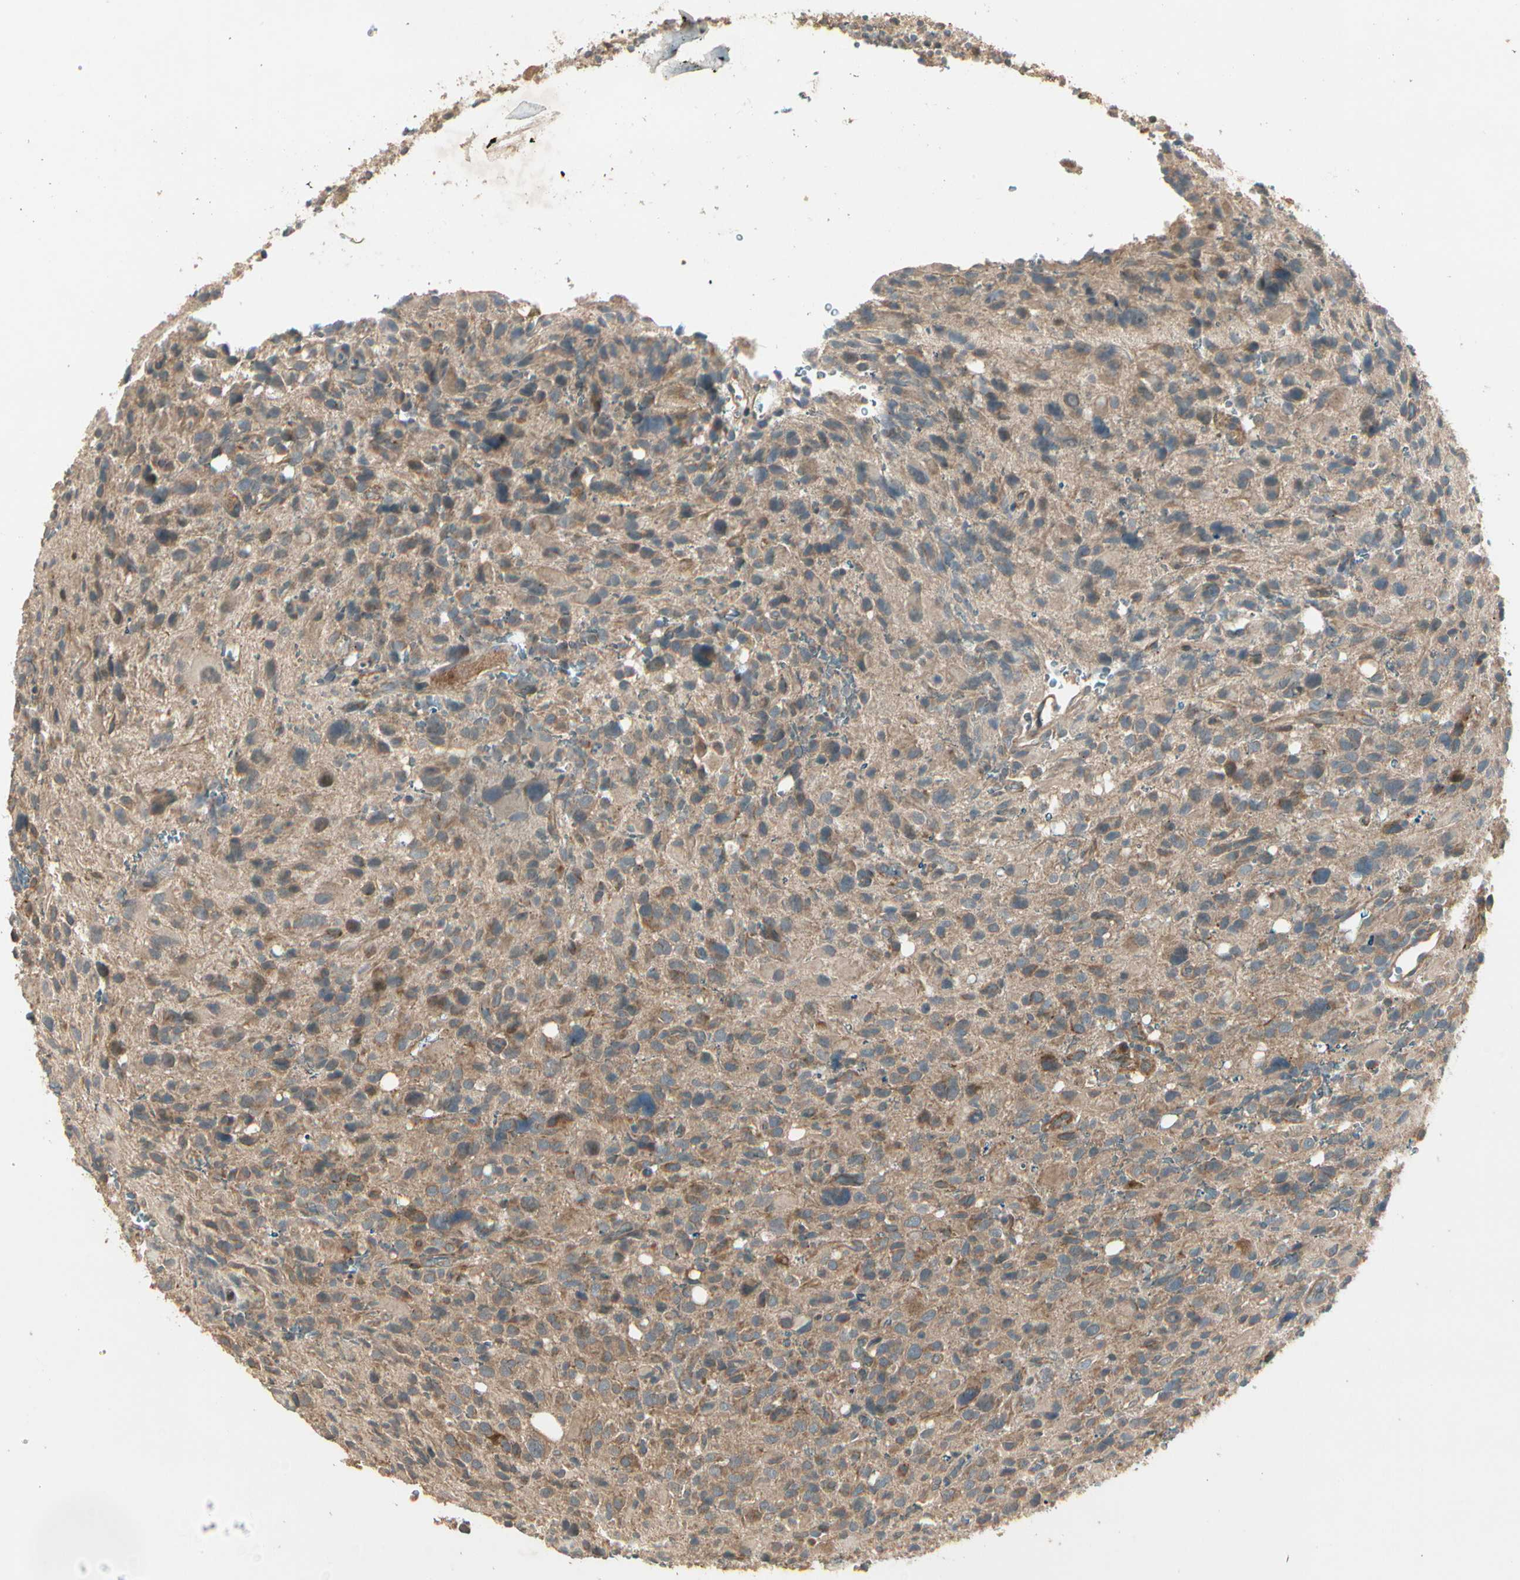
{"staining": {"intensity": "moderate", "quantity": "<25%", "location": "cytoplasmic/membranous"}, "tissue": "glioma", "cell_type": "Tumor cells", "image_type": "cancer", "snomed": [{"axis": "morphology", "description": "Glioma, malignant, High grade"}, {"axis": "topography", "description": "Brain"}], "caption": "DAB immunohistochemical staining of human glioma demonstrates moderate cytoplasmic/membranous protein staining in approximately <25% of tumor cells.", "gene": "ACVR1", "patient": {"sex": "male", "age": 48}}